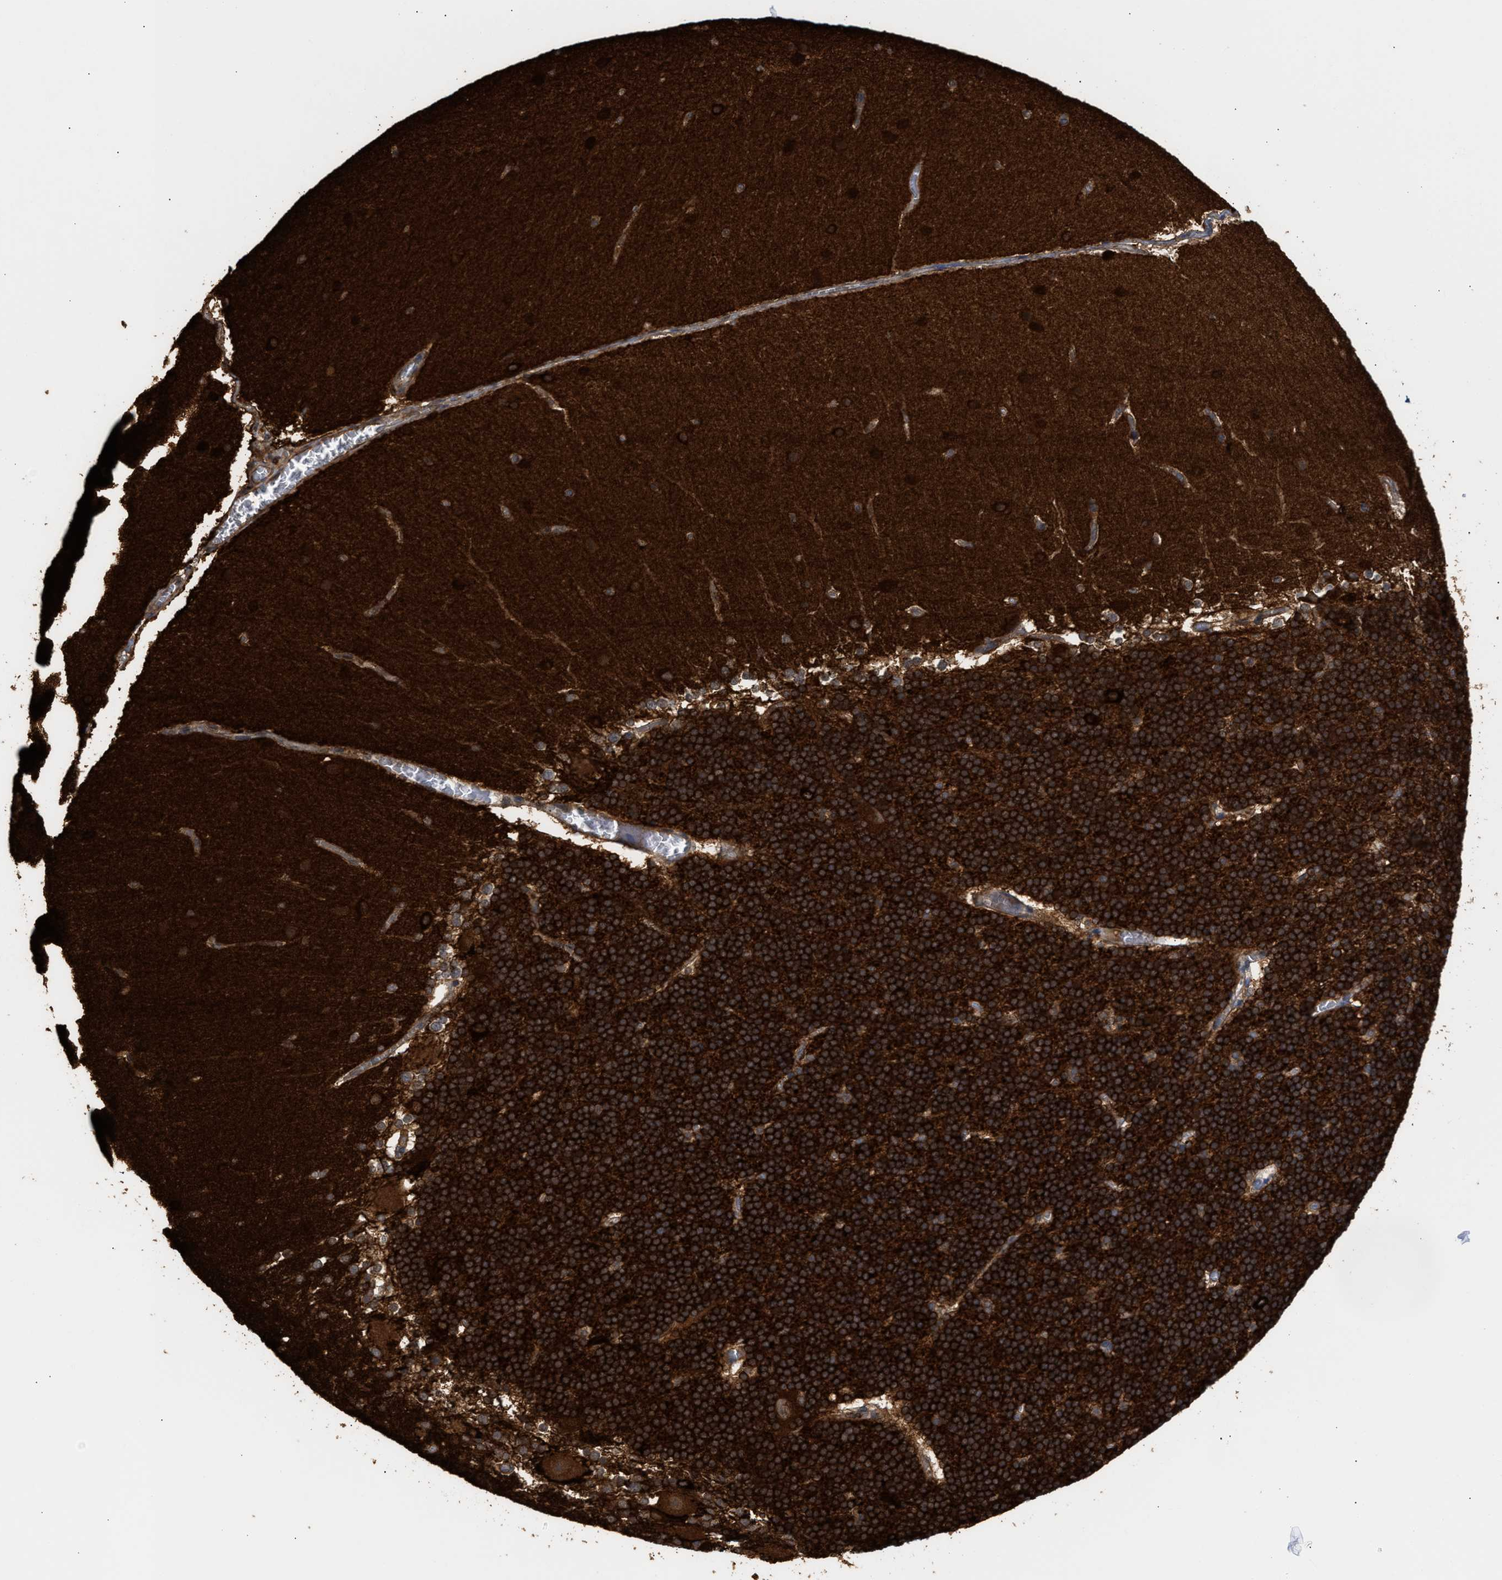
{"staining": {"intensity": "strong", "quantity": ">75%", "location": "cytoplasmic/membranous"}, "tissue": "cerebellum", "cell_type": "Cells in granular layer", "image_type": "normal", "snomed": [{"axis": "morphology", "description": "Normal tissue, NOS"}, {"axis": "topography", "description": "Cerebellum"}], "caption": "Cerebellum stained with immunohistochemistry demonstrates strong cytoplasmic/membranous staining in about >75% of cells in granular layer. Ihc stains the protein in brown and the nuclei are stained blue.", "gene": "AMPH", "patient": {"sex": "female", "age": 19}}